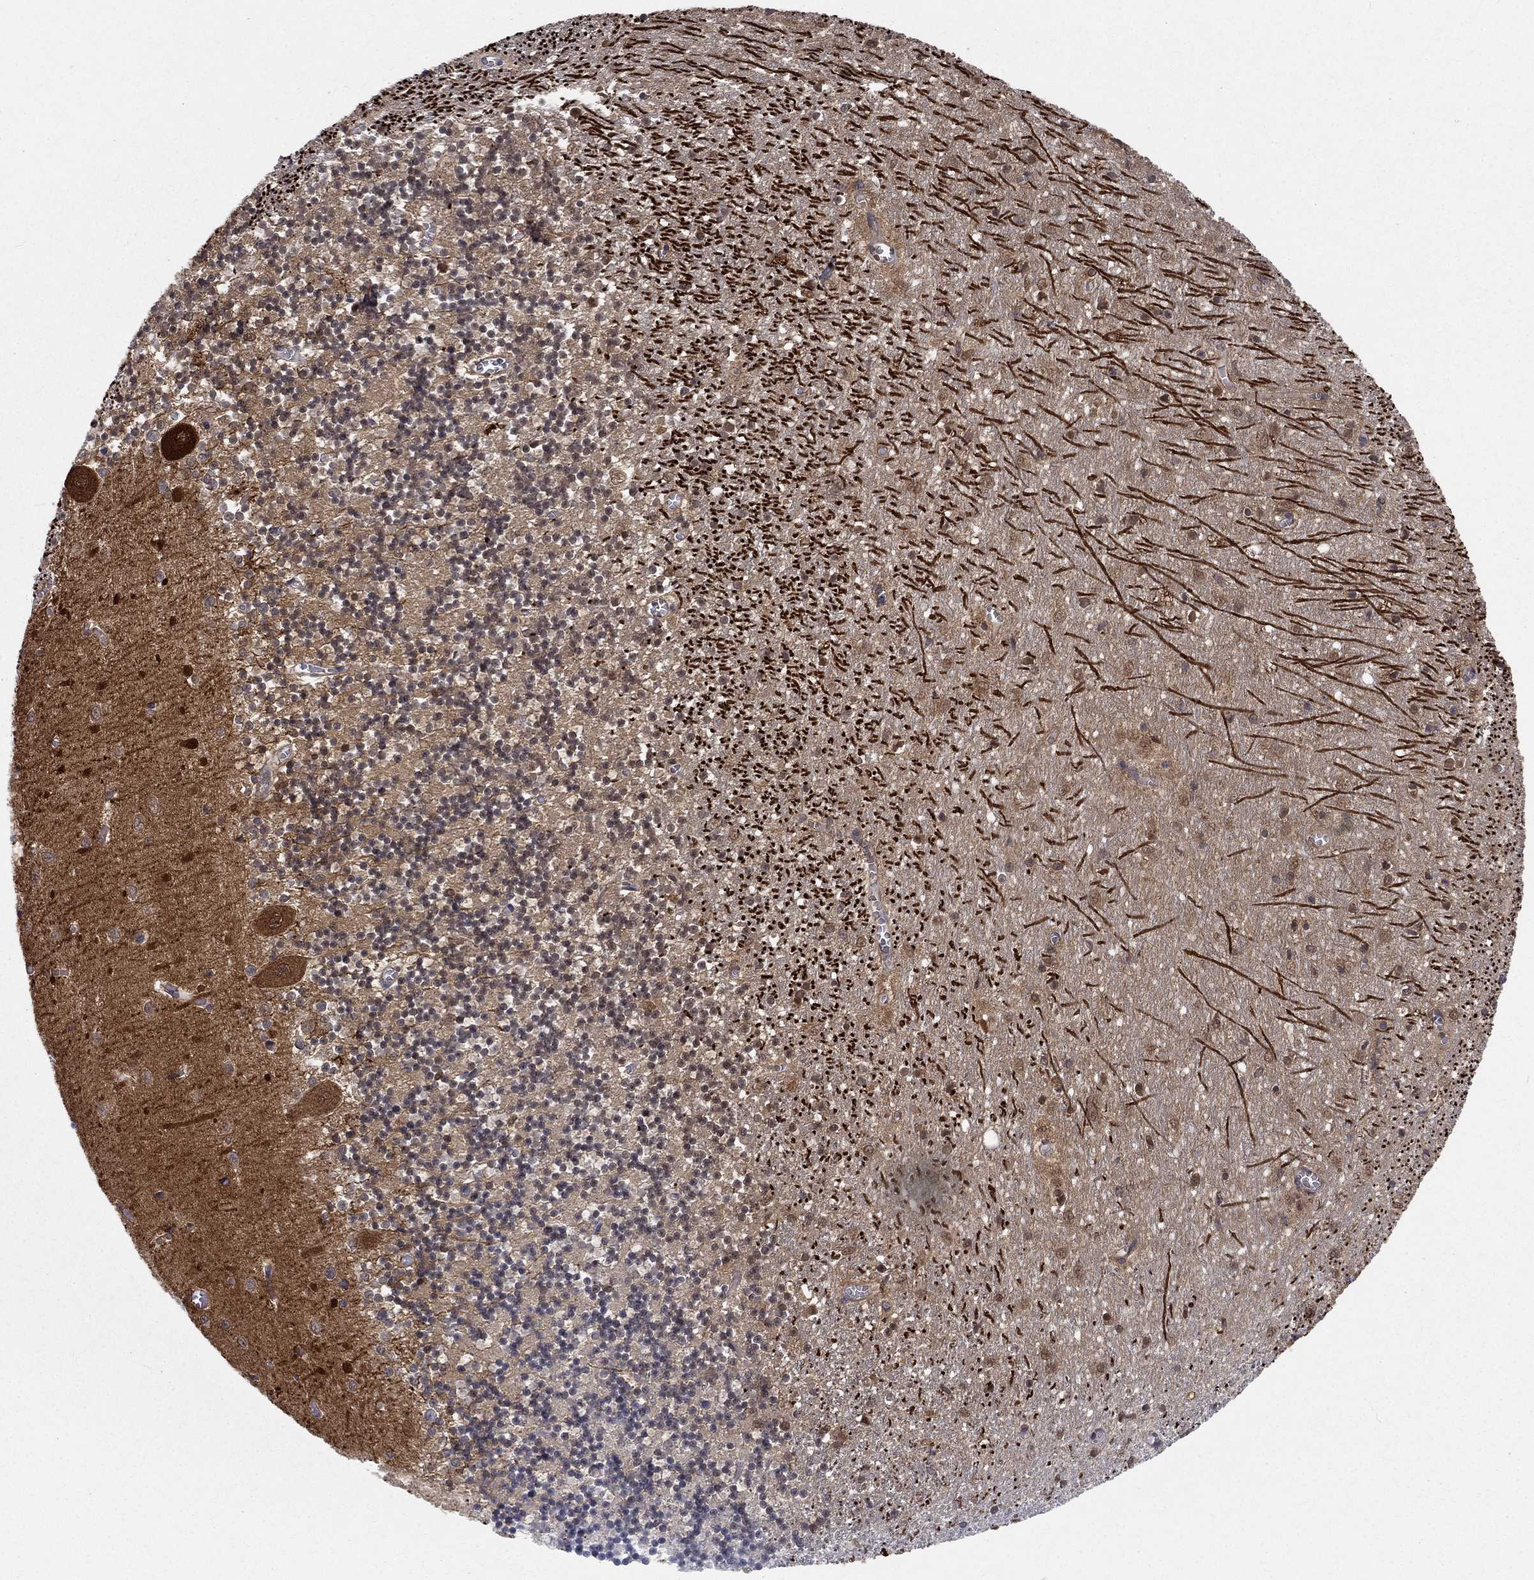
{"staining": {"intensity": "negative", "quantity": "none", "location": "none"}, "tissue": "cerebellum", "cell_type": "Cells in granular layer", "image_type": "normal", "snomed": [{"axis": "morphology", "description": "Normal tissue, NOS"}, {"axis": "topography", "description": "Cerebellum"}], "caption": "Immunohistochemistry (IHC) micrograph of unremarkable cerebellum: human cerebellum stained with DAB demonstrates no significant protein staining in cells in granular layer.", "gene": "CALB1", "patient": {"sex": "female", "age": 64}}